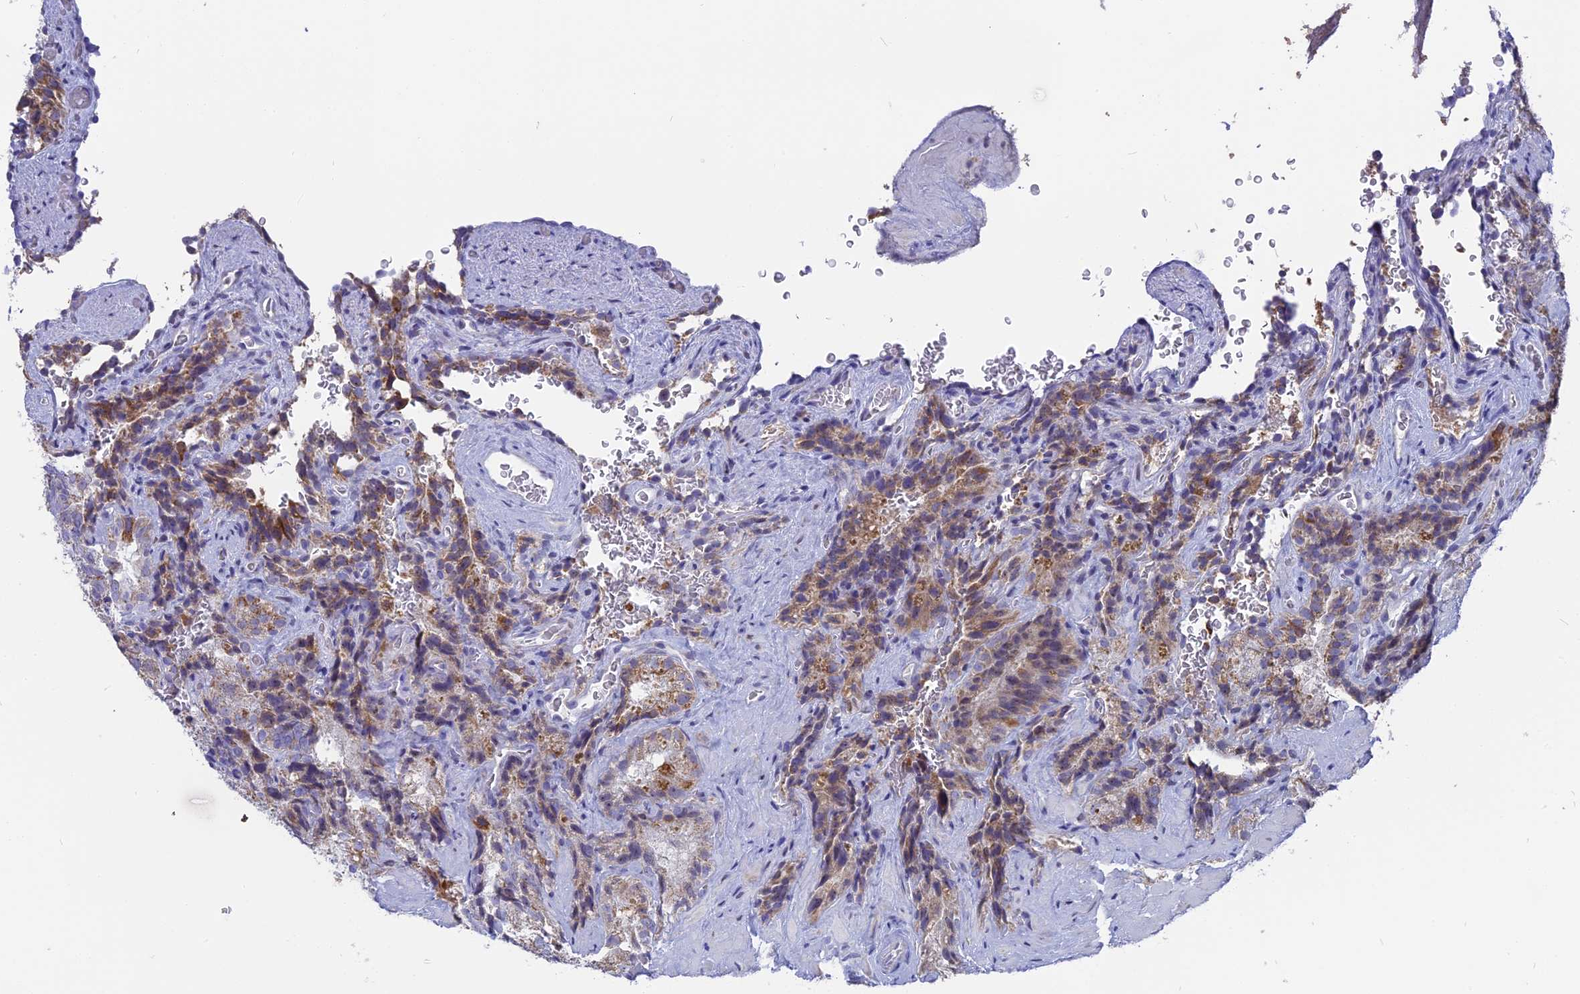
{"staining": {"intensity": "moderate", "quantity": ">75%", "location": "cytoplasmic/membranous"}, "tissue": "seminal vesicle", "cell_type": "Glandular cells", "image_type": "normal", "snomed": [{"axis": "morphology", "description": "Normal tissue, NOS"}, {"axis": "topography", "description": "Seminal veicle"}], "caption": "High-power microscopy captured an immunohistochemistry (IHC) image of benign seminal vesicle, revealing moderate cytoplasmic/membranous expression in approximately >75% of glandular cells. Using DAB (3,3'-diaminobenzidine) (brown) and hematoxylin (blue) stains, captured at high magnification using brightfield microscopy.", "gene": "DTWD1", "patient": {"sex": "male", "age": 58}}